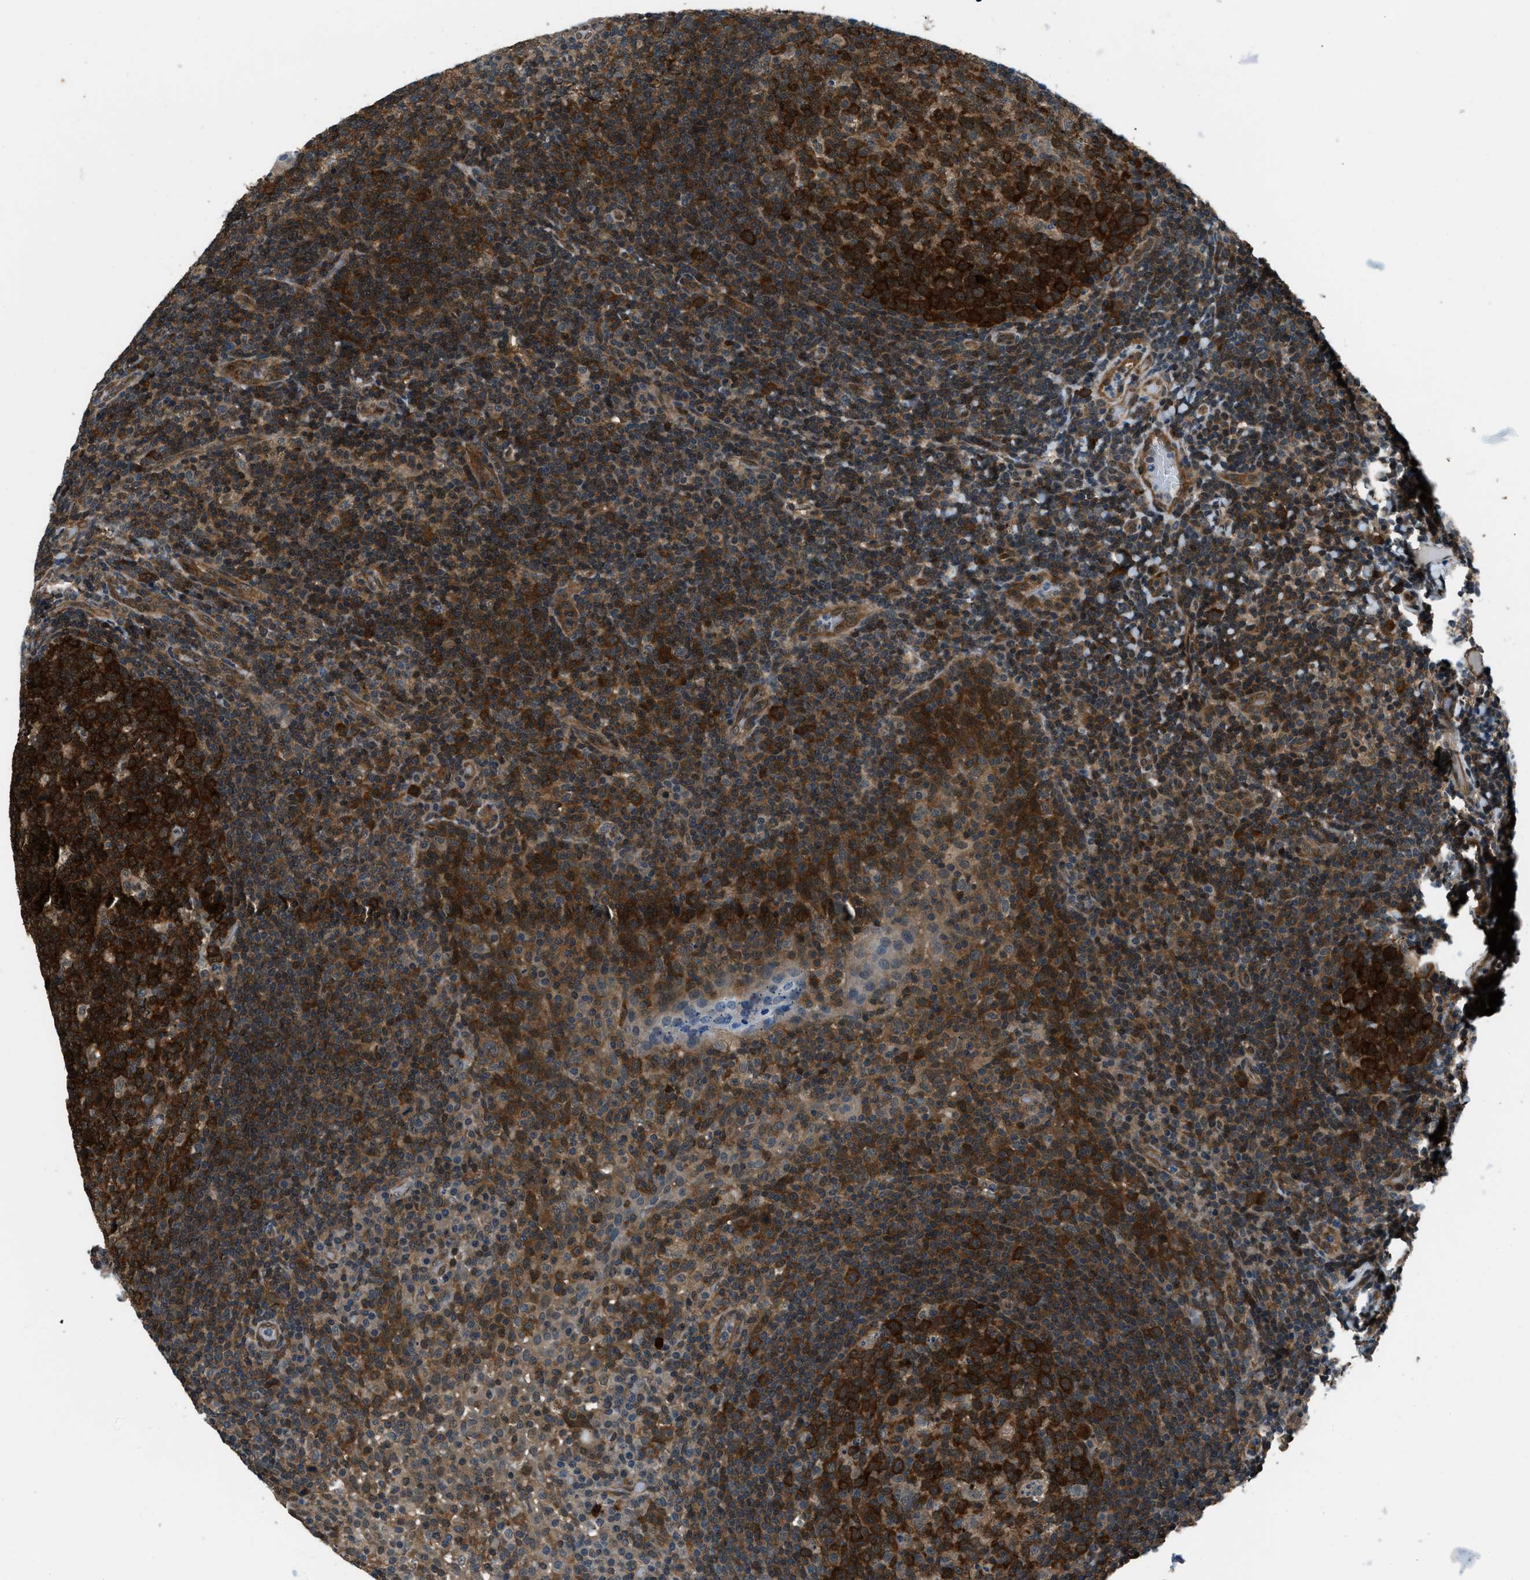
{"staining": {"intensity": "strong", "quantity": ">75%", "location": "cytoplasmic/membranous,nuclear"}, "tissue": "tonsil", "cell_type": "Germinal center cells", "image_type": "normal", "snomed": [{"axis": "morphology", "description": "Normal tissue, NOS"}, {"axis": "topography", "description": "Tonsil"}], "caption": "This is an image of immunohistochemistry staining of benign tonsil, which shows strong positivity in the cytoplasmic/membranous,nuclear of germinal center cells.", "gene": "NUDCD3", "patient": {"sex": "female", "age": 19}}